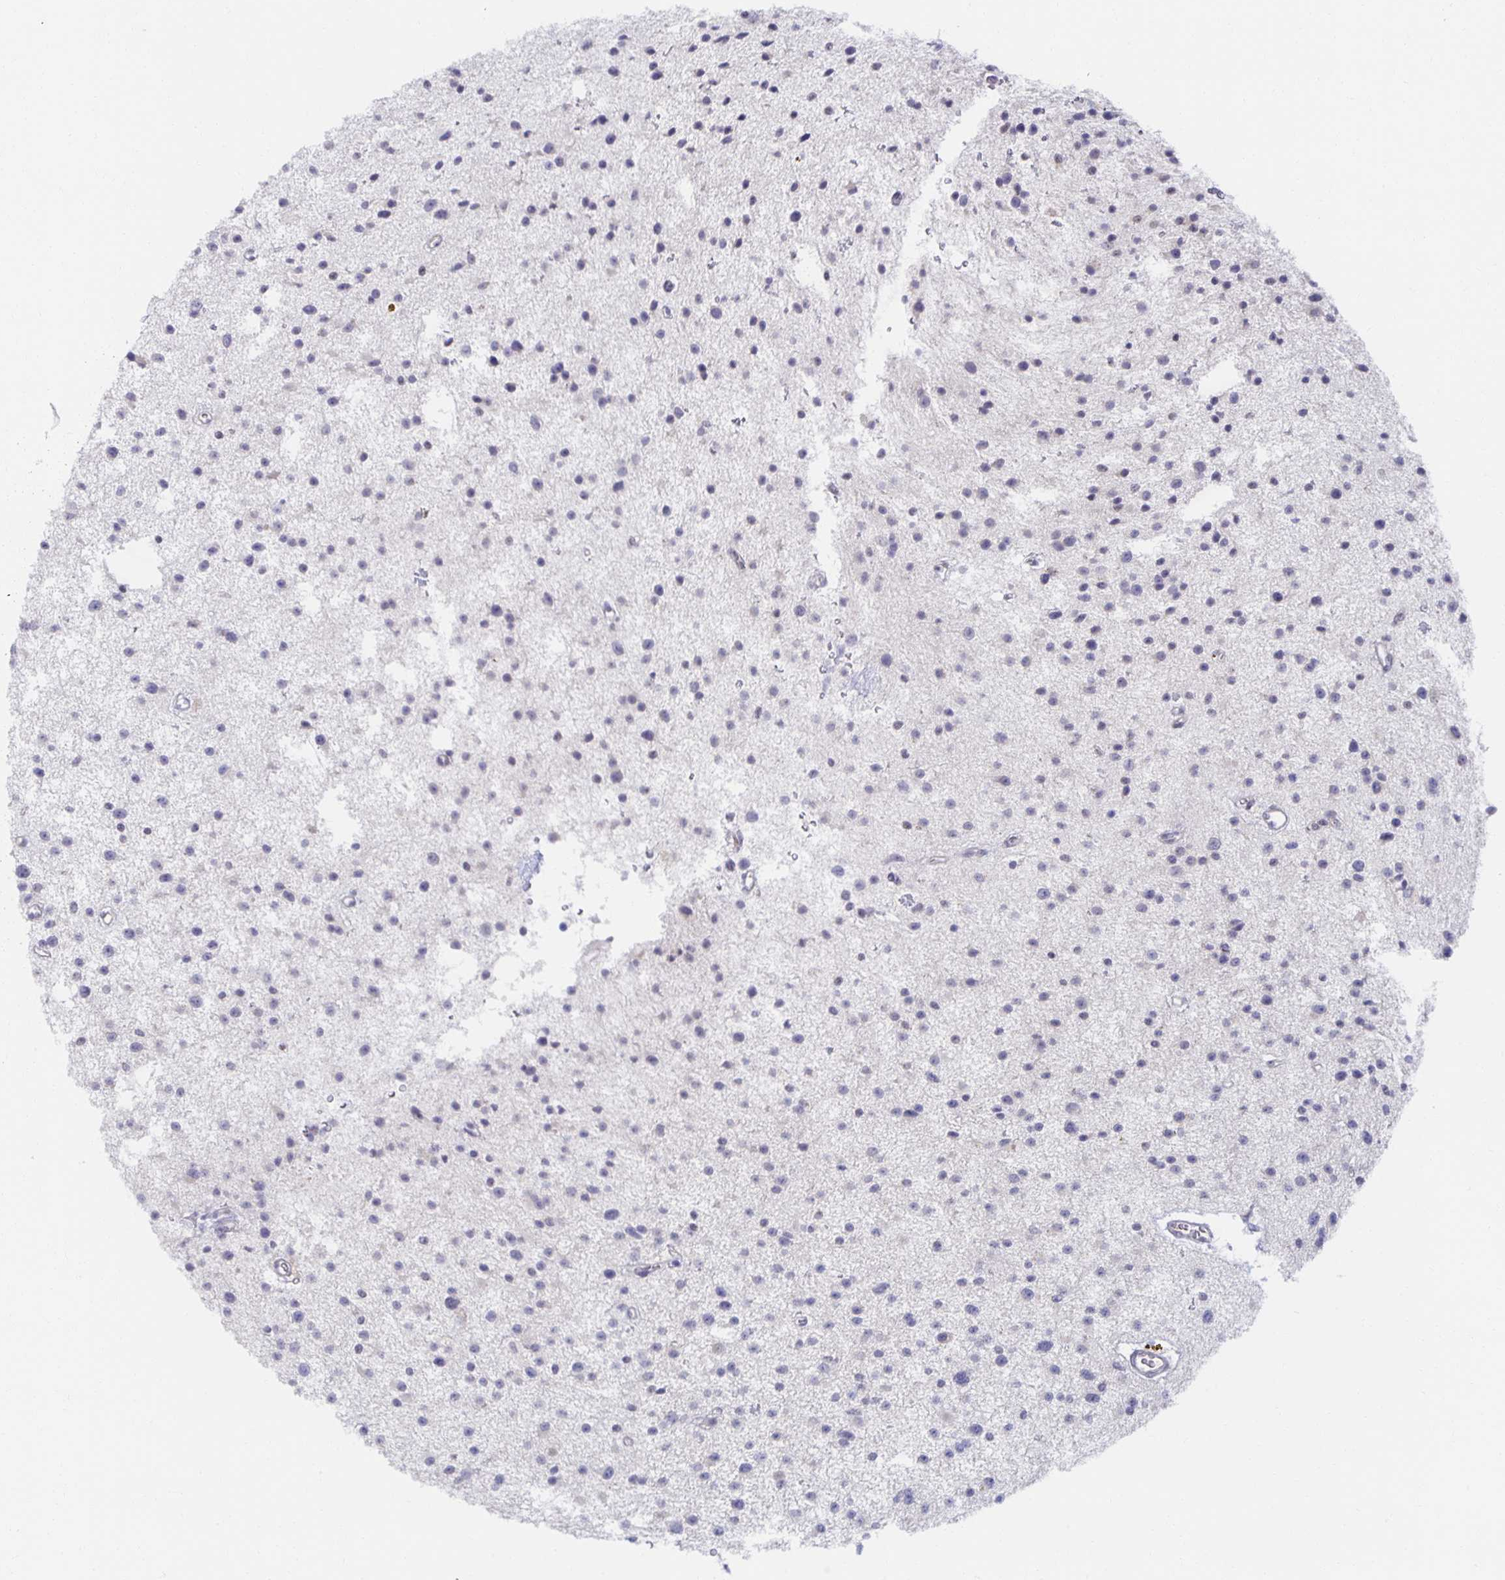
{"staining": {"intensity": "negative", "quantity": "none", "location": "none"}, "tissue": "glioma", "cell_type": "Tumor cells", "image_type": "cancer", "snomed": [{"axis": "morphology", "description": "Glioma, malignant, Low grade"}, {"axis": "topography", "description": "Brain"}], "caption": "IHC image of malignant glioma (low-grade) stained for a protein (brown), which demonstrates no staining in tumor cells.", "gene": "BAD", "patient": {"sex": "male", "age": 43}}